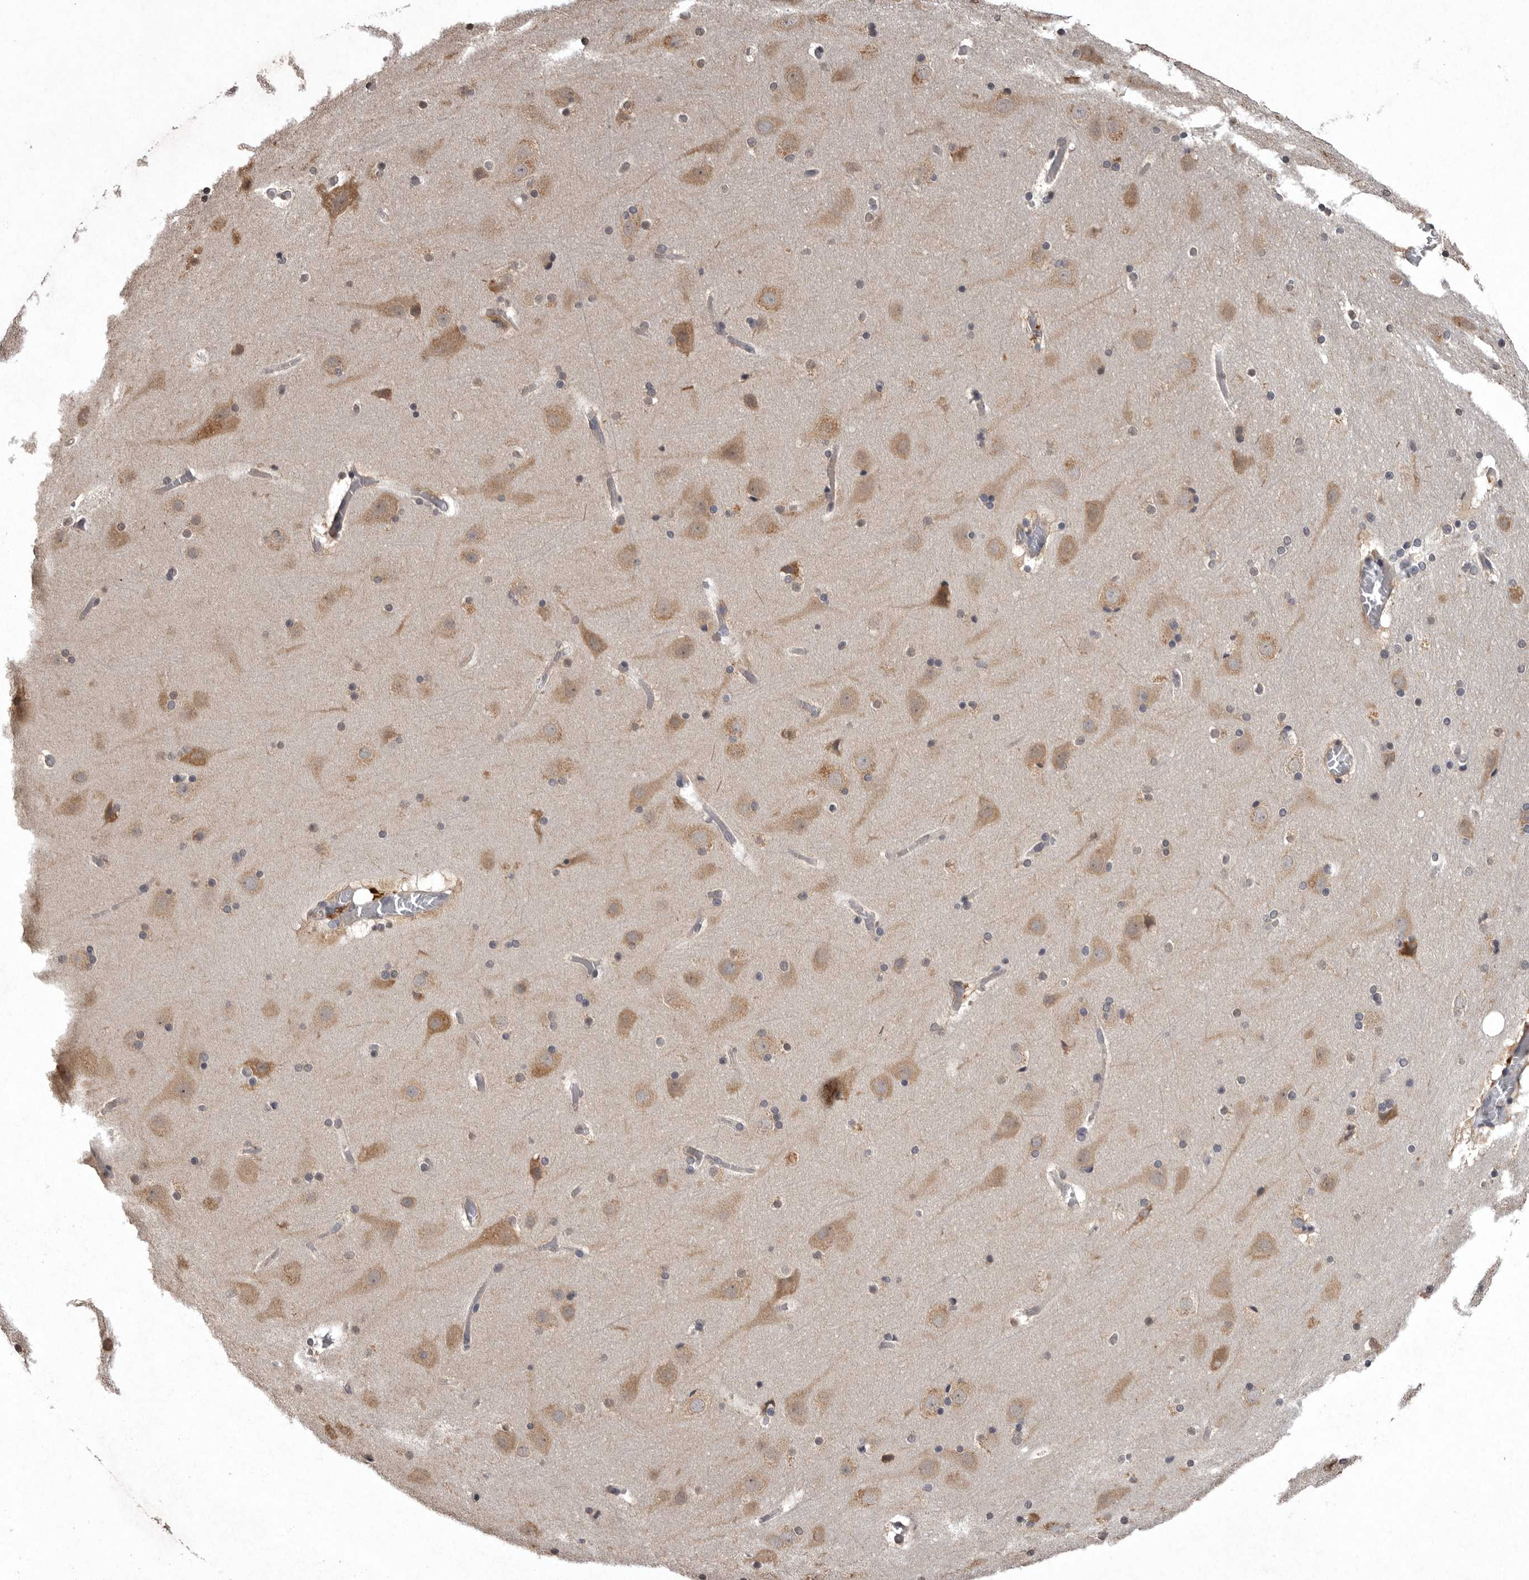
{"staining": {"intensity": "moderate", "quantity": "<25%", "location": "cytoplasmic/membranous"}, "tissue": "cerebral cortex", "cell_type": "Endothelial cells", "image_type": "normal", "snomed": [{"axis": "morphology", "description": "Normal tissue, NOS"}, {"axis": "topography", "description": "Cerebral cortex"}], "caption": "Protein expression analysis of benign human cerebral cortex reveals moderate cytoplasmic/membranous expression in approximately <25% of endothelial cells. The protein is stained brown, and the nuclei are stained in blue (DAB IHC with brightfield microscopy, high magnification).", "gene": "DARS1", "patient": {"sex": "male", "age": 57}}